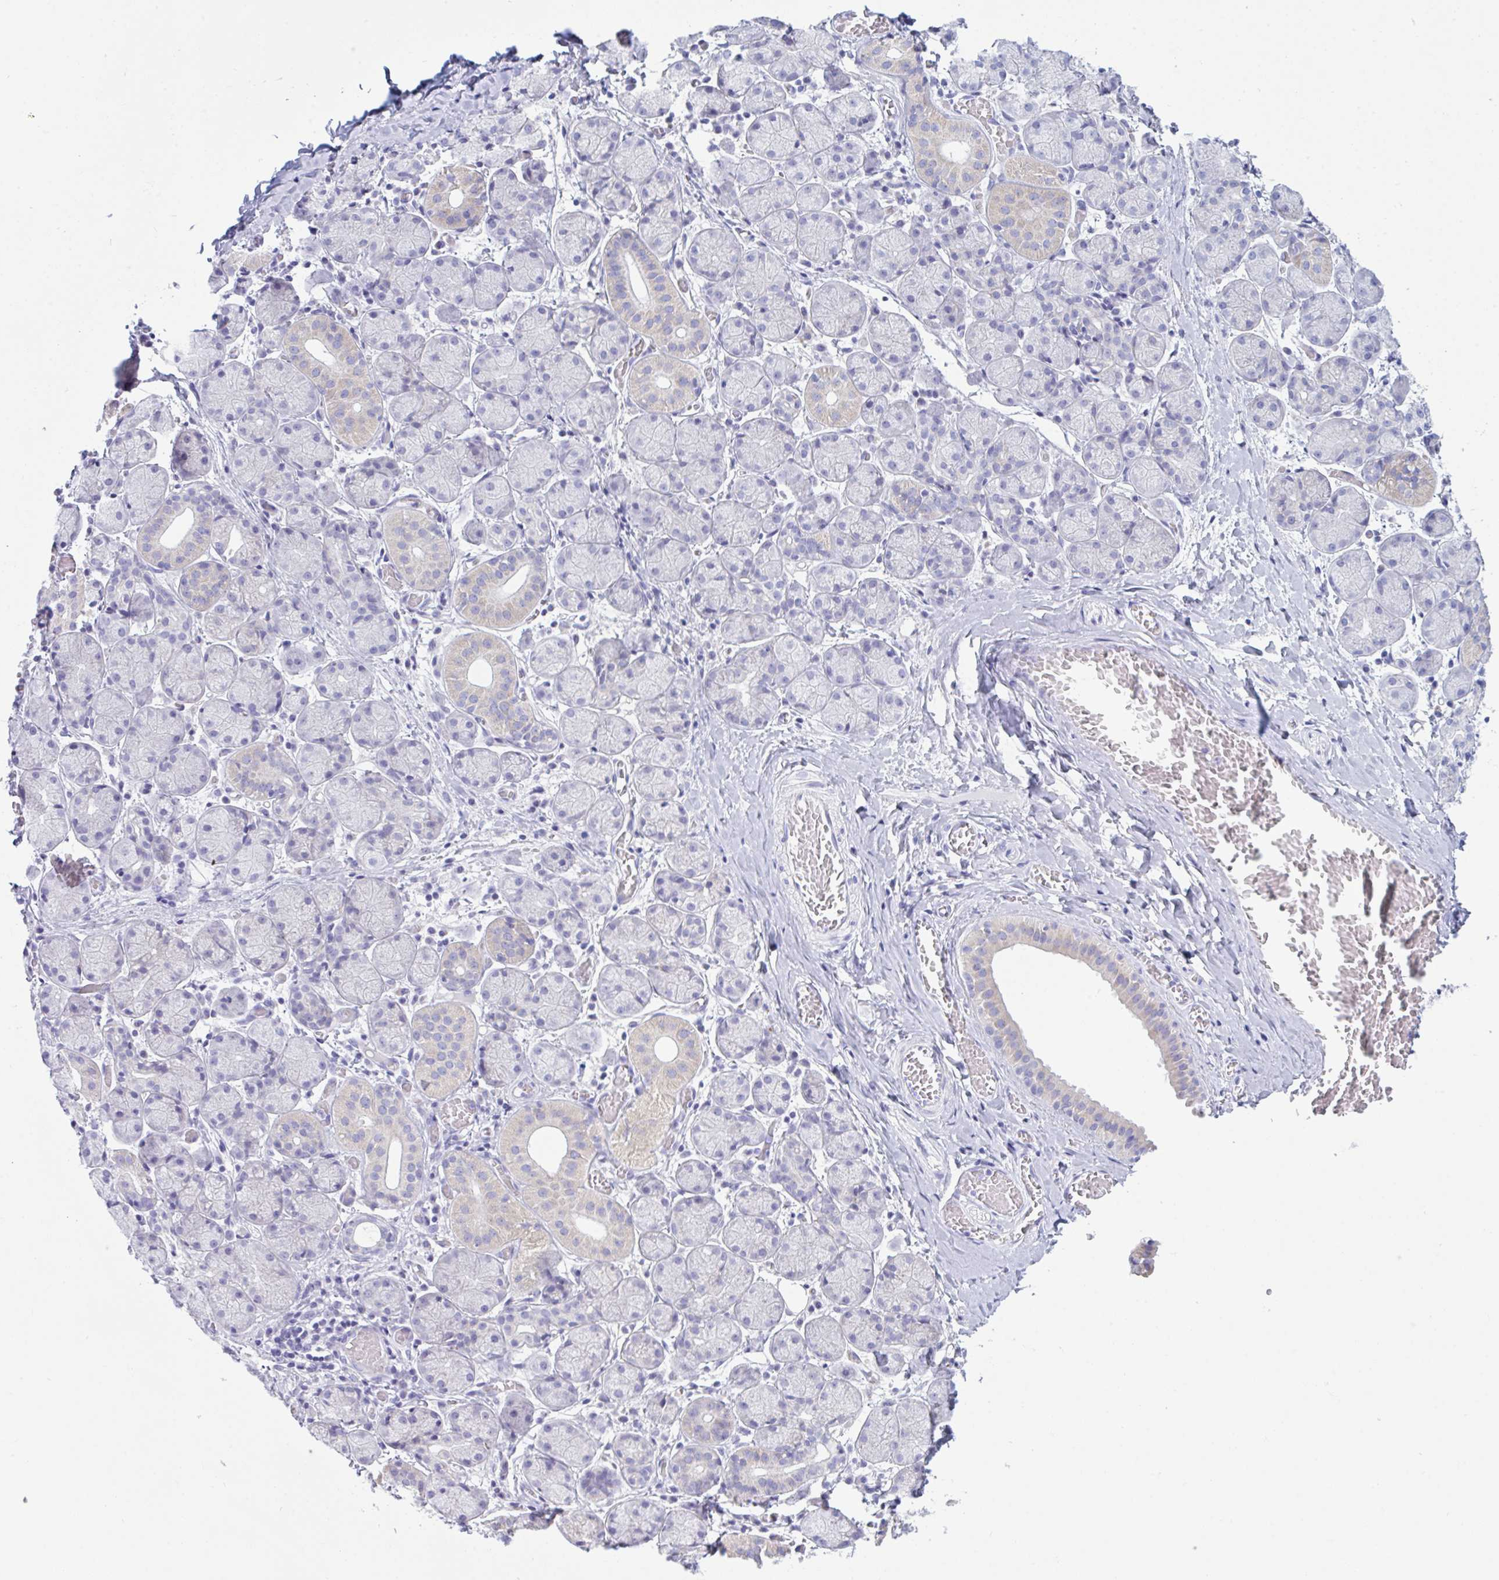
{"staining": {"intensity": "weak", "quantity": "<25%", "location": "cytoplasmic/membranous"}, "tissue": "salivary gland", "cell_type": "Glandular cells", "image_type": "normal", "snomed": [{"axis": "morphology", "description": "Normal tissue, NOS"}, {"axis": "topography", "description": "Salivary gland"}], "caption": "A photomicrograph of salivary gland stained for a protein exhibits no brown staining in glandular cells.", "gene": "BBS1", "patient": {"sex": "female", "age": 24}}